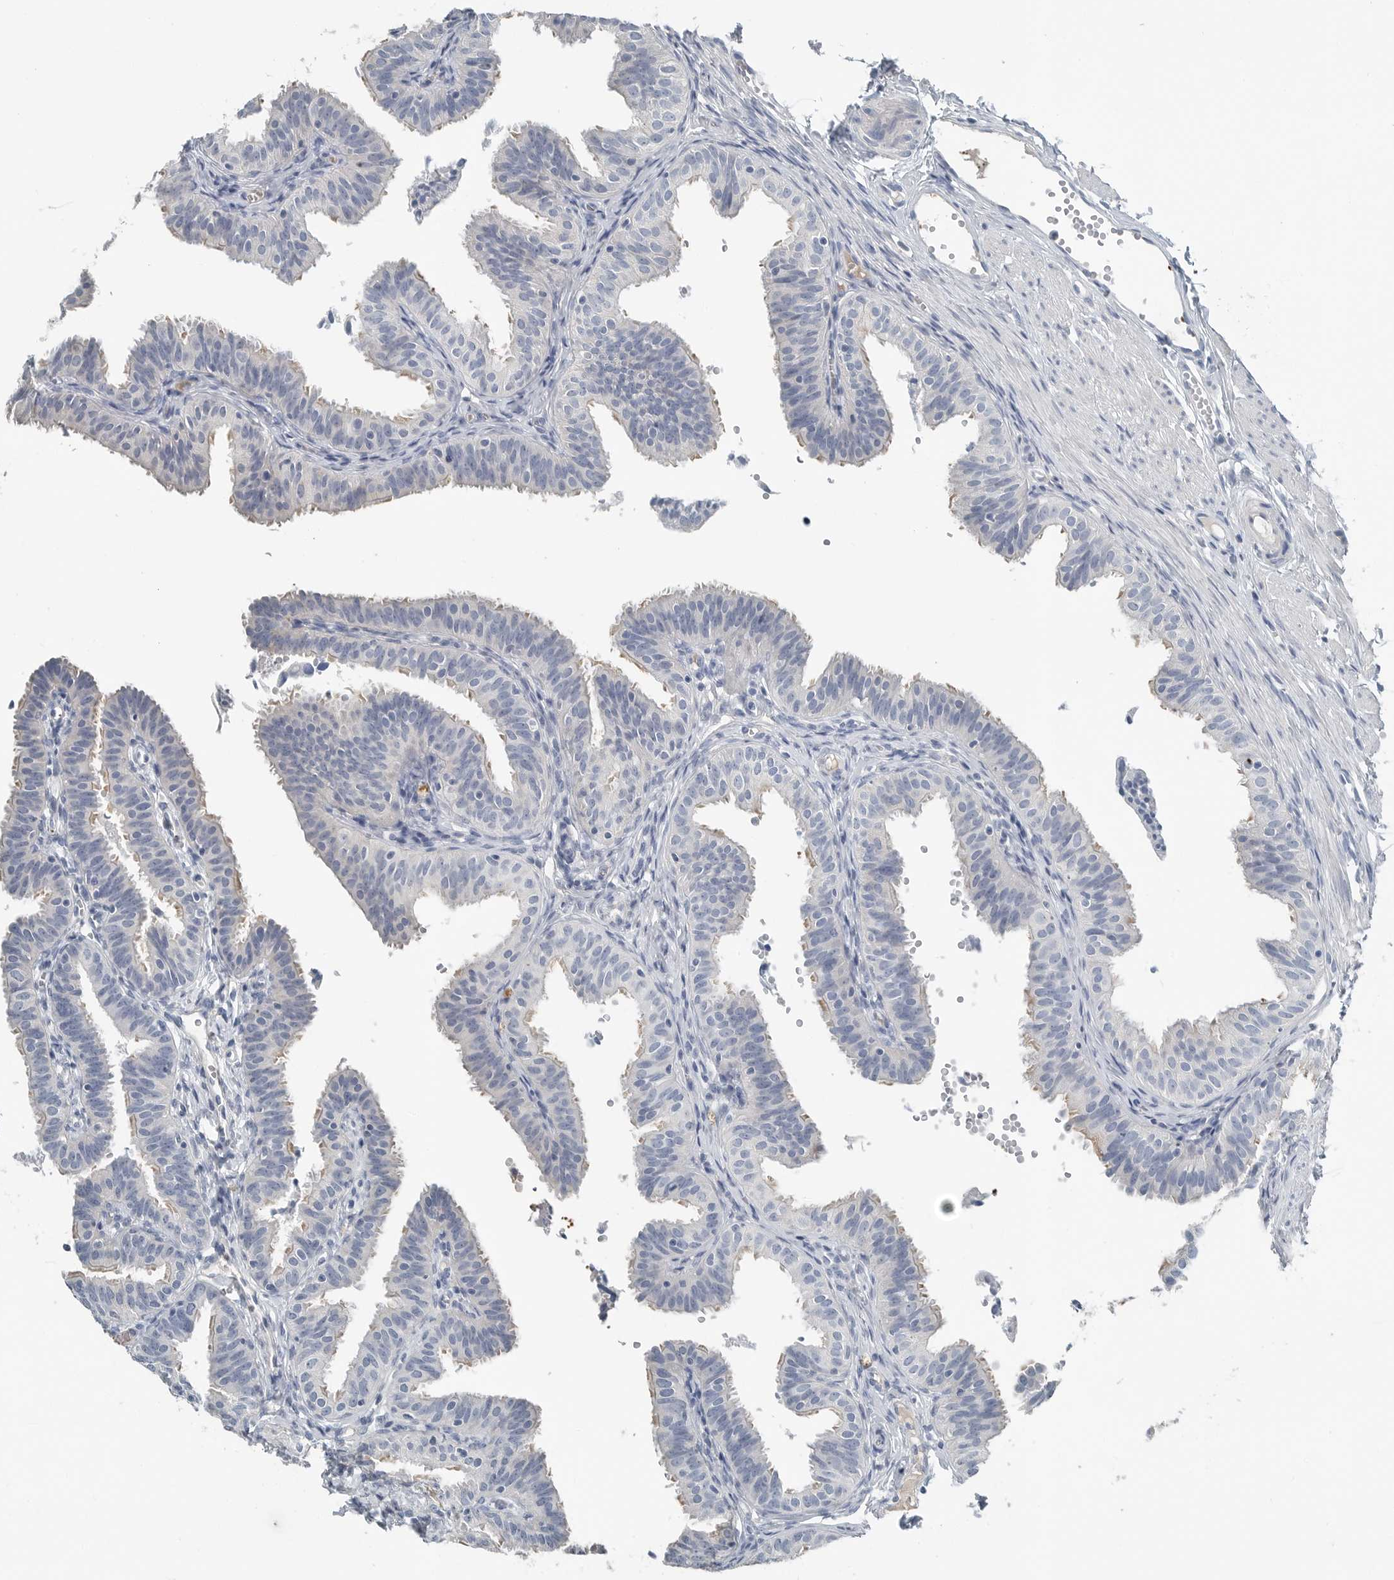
{"staining": {"intensity": "negative", "quantity": "none", "location": "none"}, "tissue": "fallopian tube", "cell_type": "Glandular cells", "image_type": "normal", "snomed": [{"axis": "morphology", "description": "Normal tissue, NOS"}, {"axis": "topography", "description": "Fallopian tube"}], "caption": "Immunohistochemistry (IHC) of unremarkable human fallopian tube shows no staining in glandular cells. Nuclei are stained in blue.", "gene": "SERPINB7", "patient": {"sex": "female", "age": 35}}